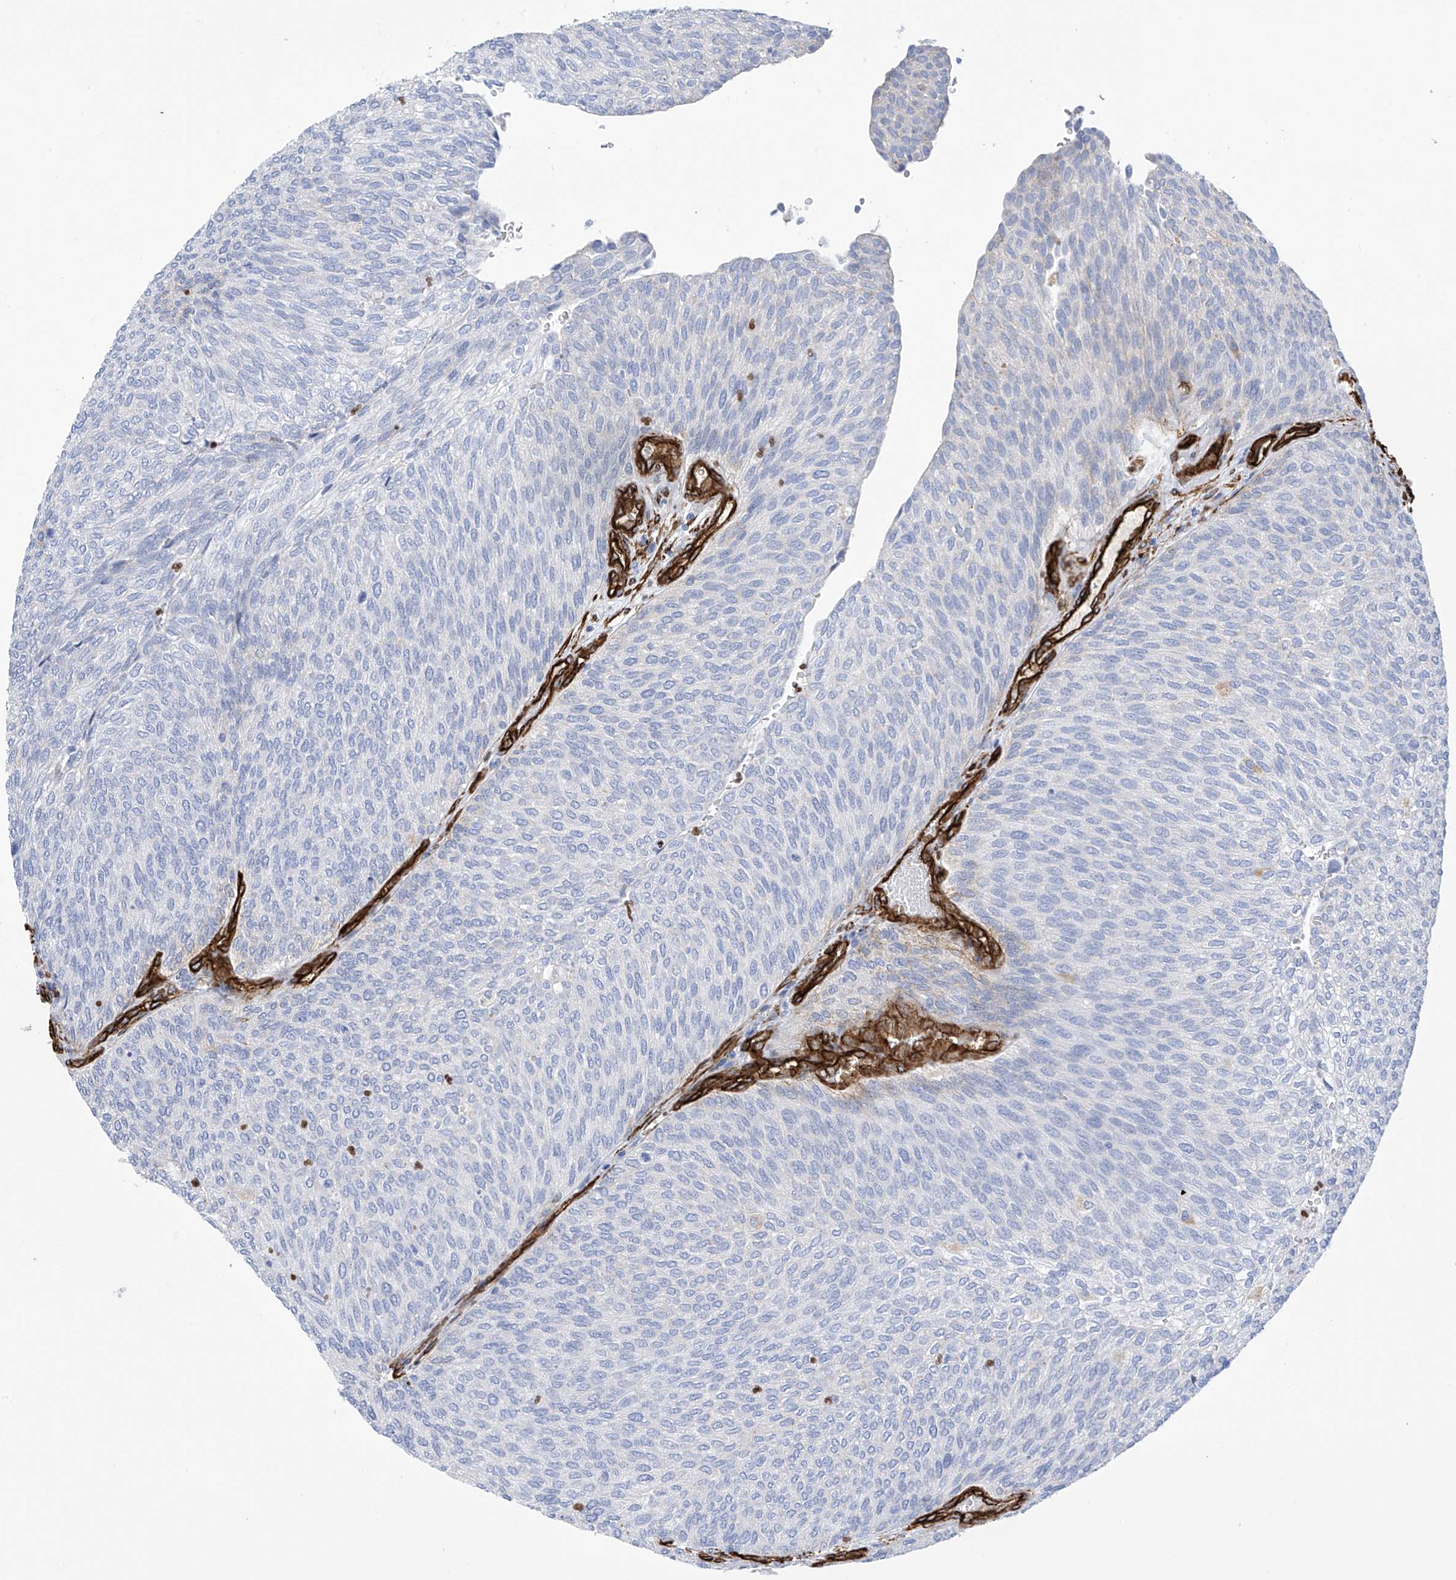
{"staining": {"intensity": "negative", "quantity": "none", "location": "none"}, "tissue": "urothelial cancer", "cell_type": "Tumor cells", "image_type": "cancer", "snomed": [{"axis": "morphology", "description": "Urothelial carcinoma, Low grade"}, {"axis": "topography", "description": "Urinary bladder"}], "caption": "Immunohistochemical staining of human urothelial cancer exhibits no significant expression in tumor cells.", "gene": "UBTD1", "patient": {"sex": "female", "age": 79}}